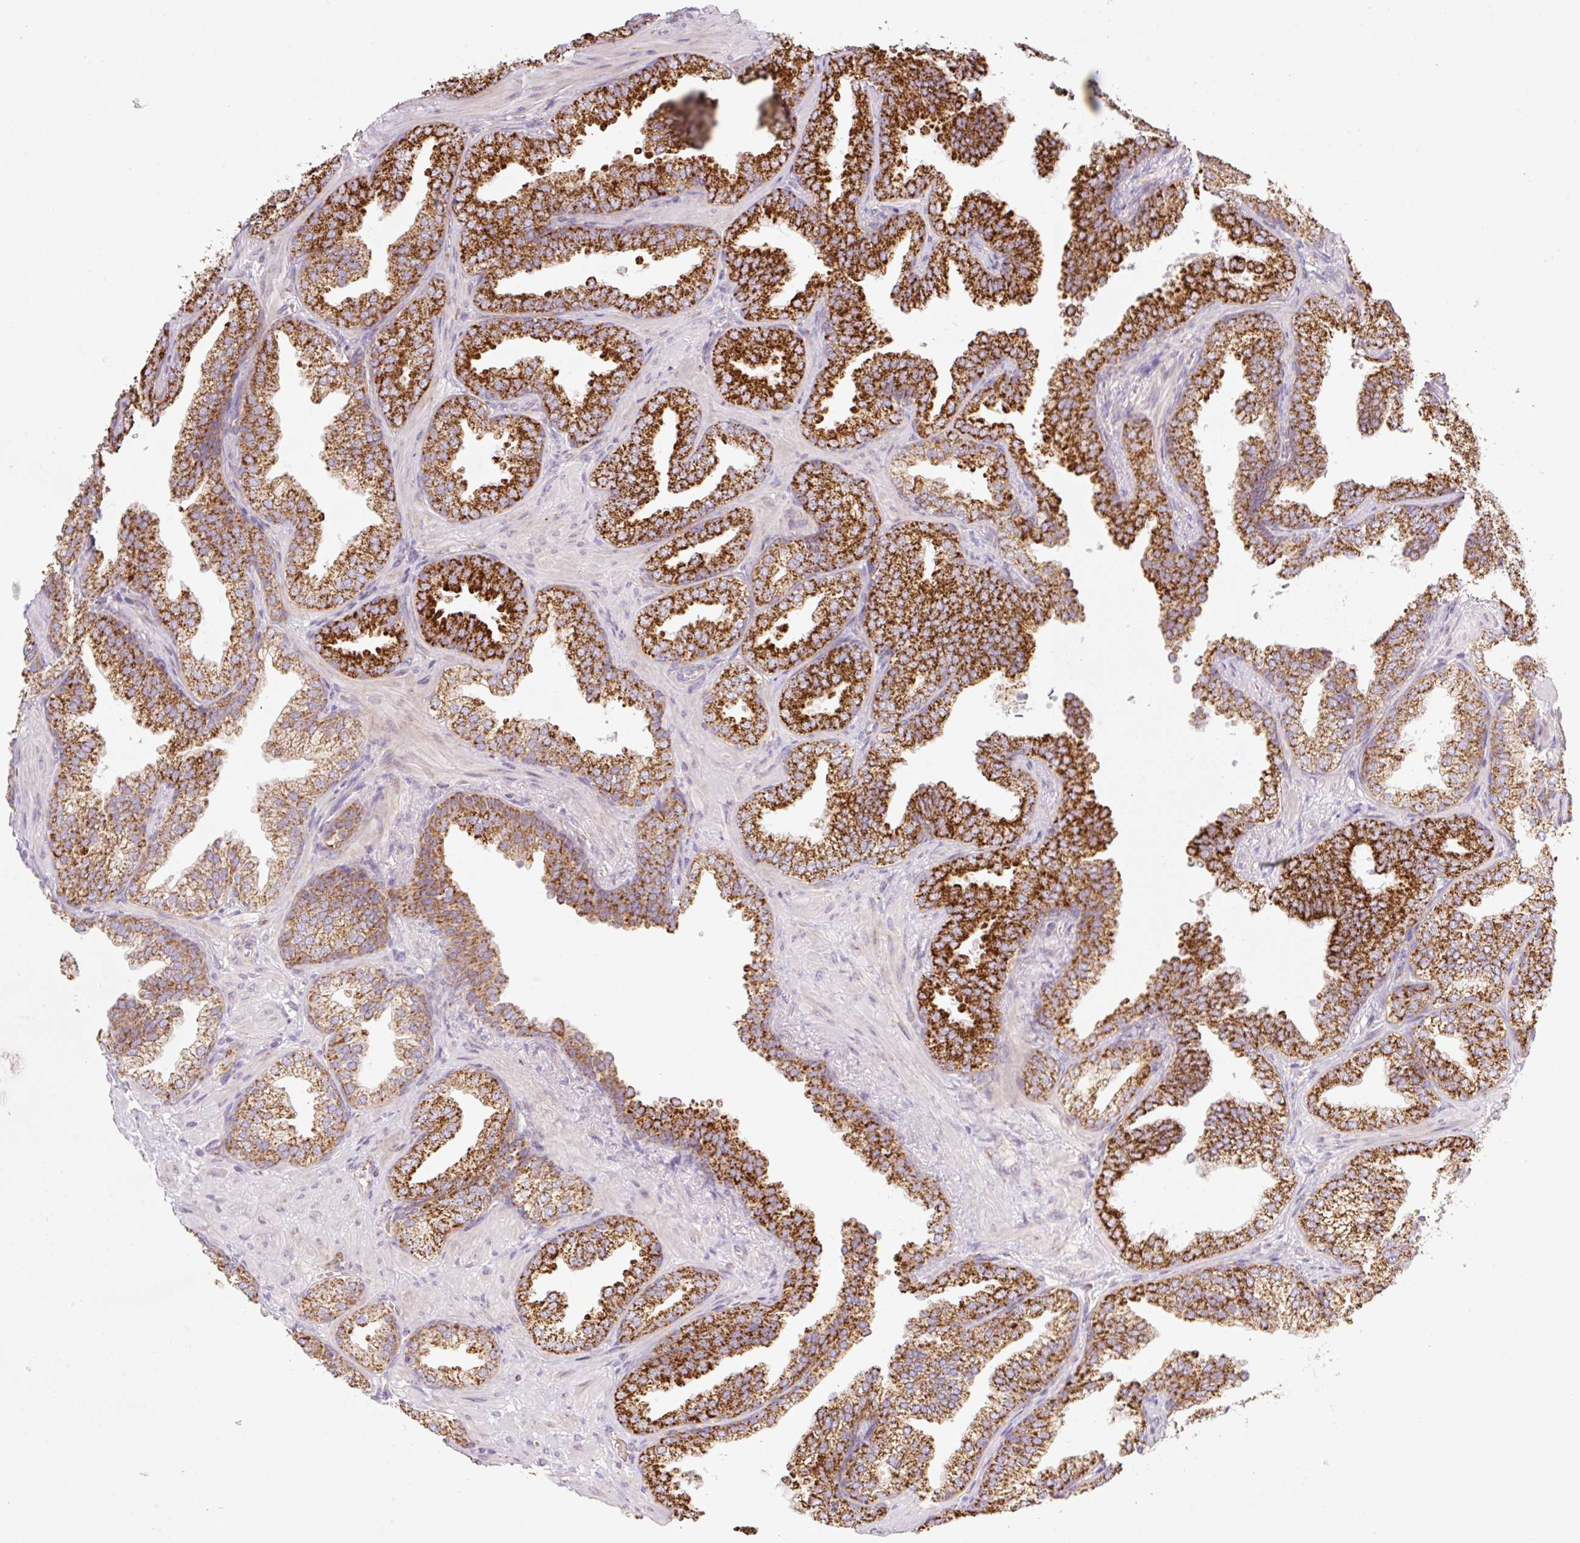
{"staining": {"intensity": "strong", "quantity": ">75%", "location": "cytoplasmic/membranous"}, "tissue": "prostate cancer", "cell_type": "Tumor cells", "image_type": "cancer", "snomed": [{"axis": "morphology", "description": "Adenocarcinoma, High grade"}, {"axis": "topography", "description": "Prostate"}], "caption": "About >75% of tumor cells in prostate high-grade adenocarcinoma demonstrate strong cytoplasmic/membranous protein positivity as visualized by brown immunohistochemical staining.", "gene": "GOSR2", "patient": {"sex": "male", "age": 58}}